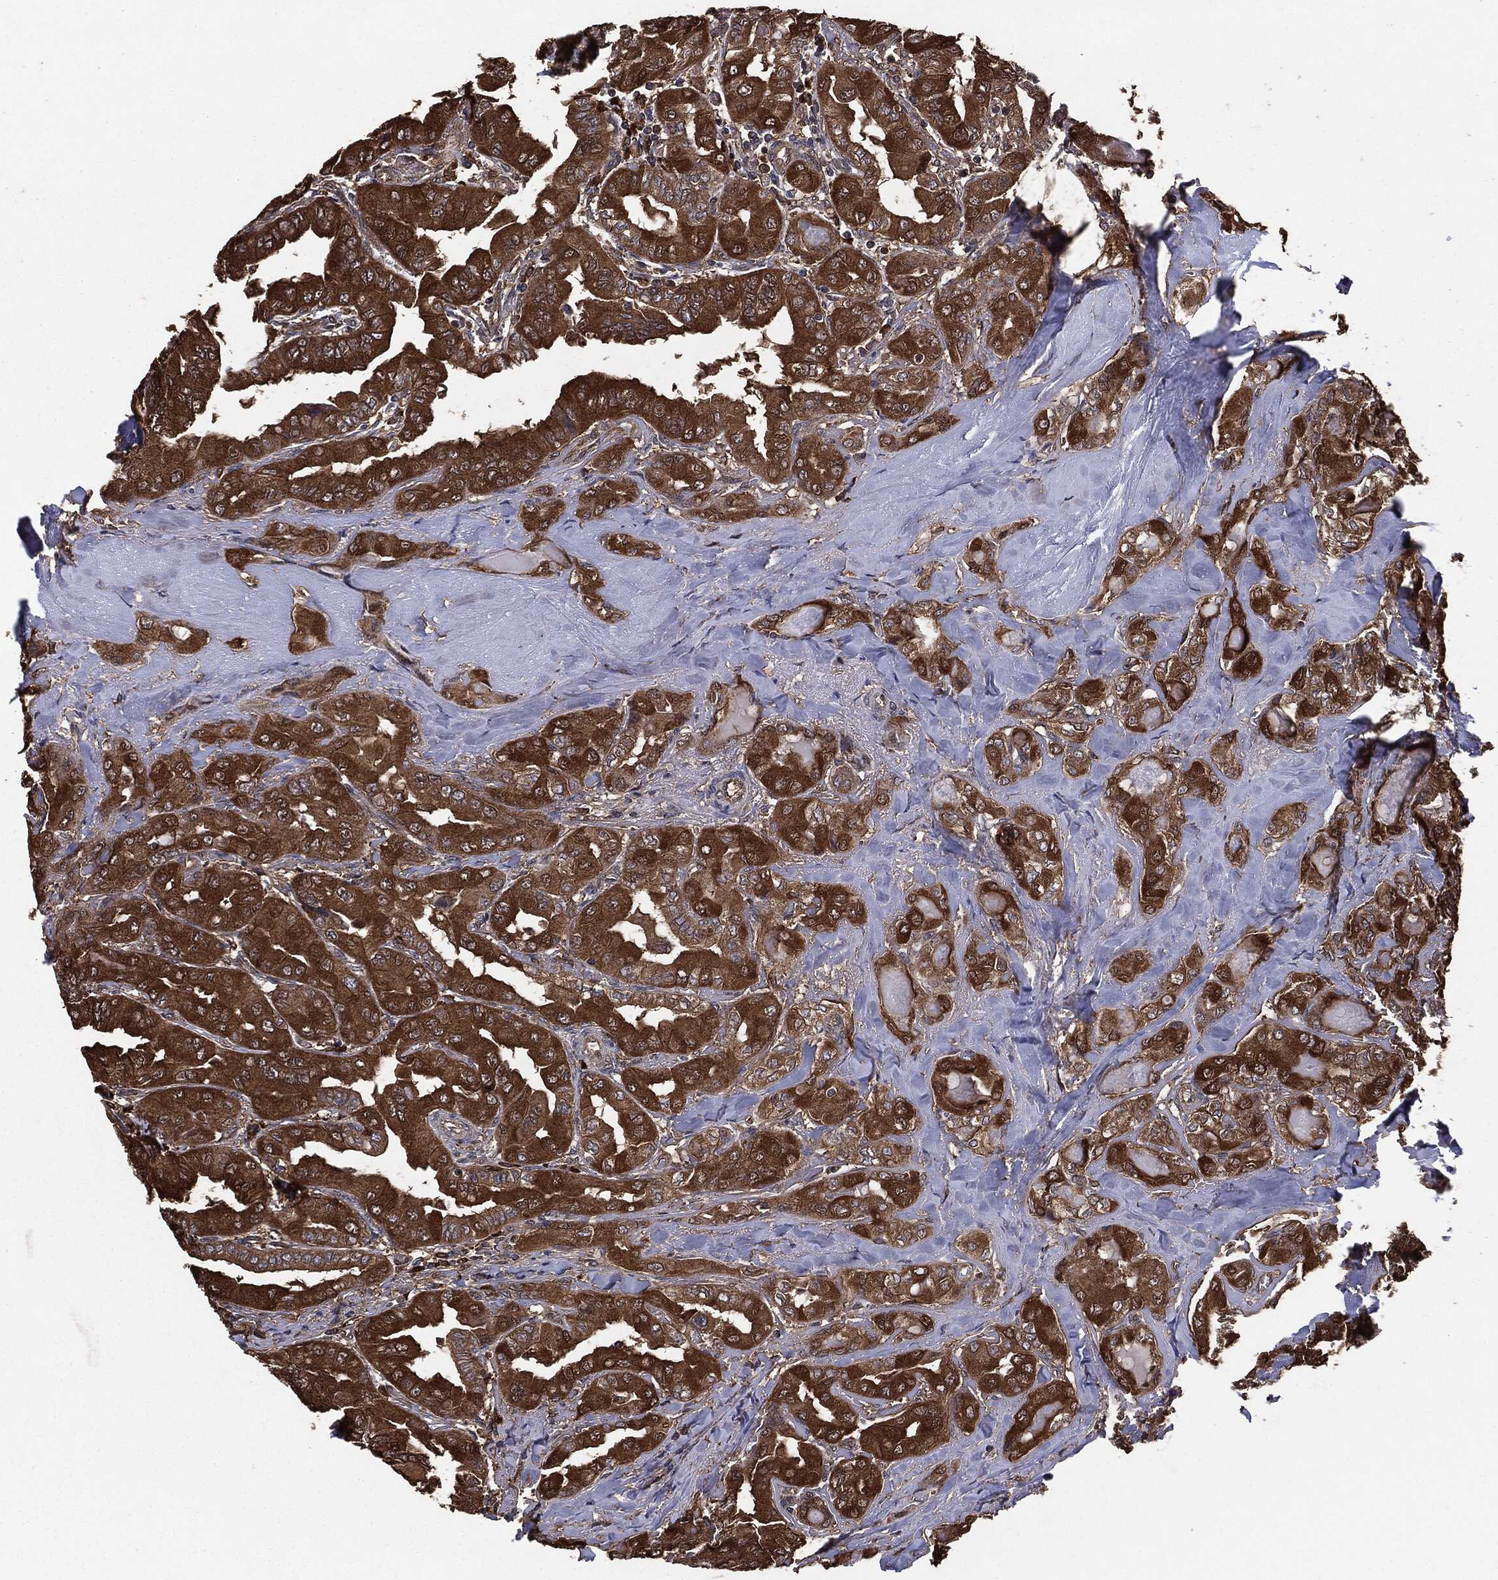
{"staining": {"intensity": "strong", "quantity": ">75%", "location": "cytoplasmic/membranous"}, "tissue": "thyroid cancer", "cell_type": "Tumor cells", "image_type": "cancer", "snomed": [{"axis": "morphology", "description": "Normal tissue, NOS"}, {"axis": "morphology", "description": "Papillary adenocarcinoma, NOS"}, {"axis": "topography", "description": "Thyroid gland"}], "caption": "Thyroid cancer was stained to show a protein in brown. There is high levels of strong cytoplasmic/membranous expression in approximately >75% of tumor cells. The staining was performed using DAB, with brown indicating positive protein expression. Nuclei are stained blue with hematoxylin.", "gene": "NME1", "patient": {"sex": "female", "age": 66}}